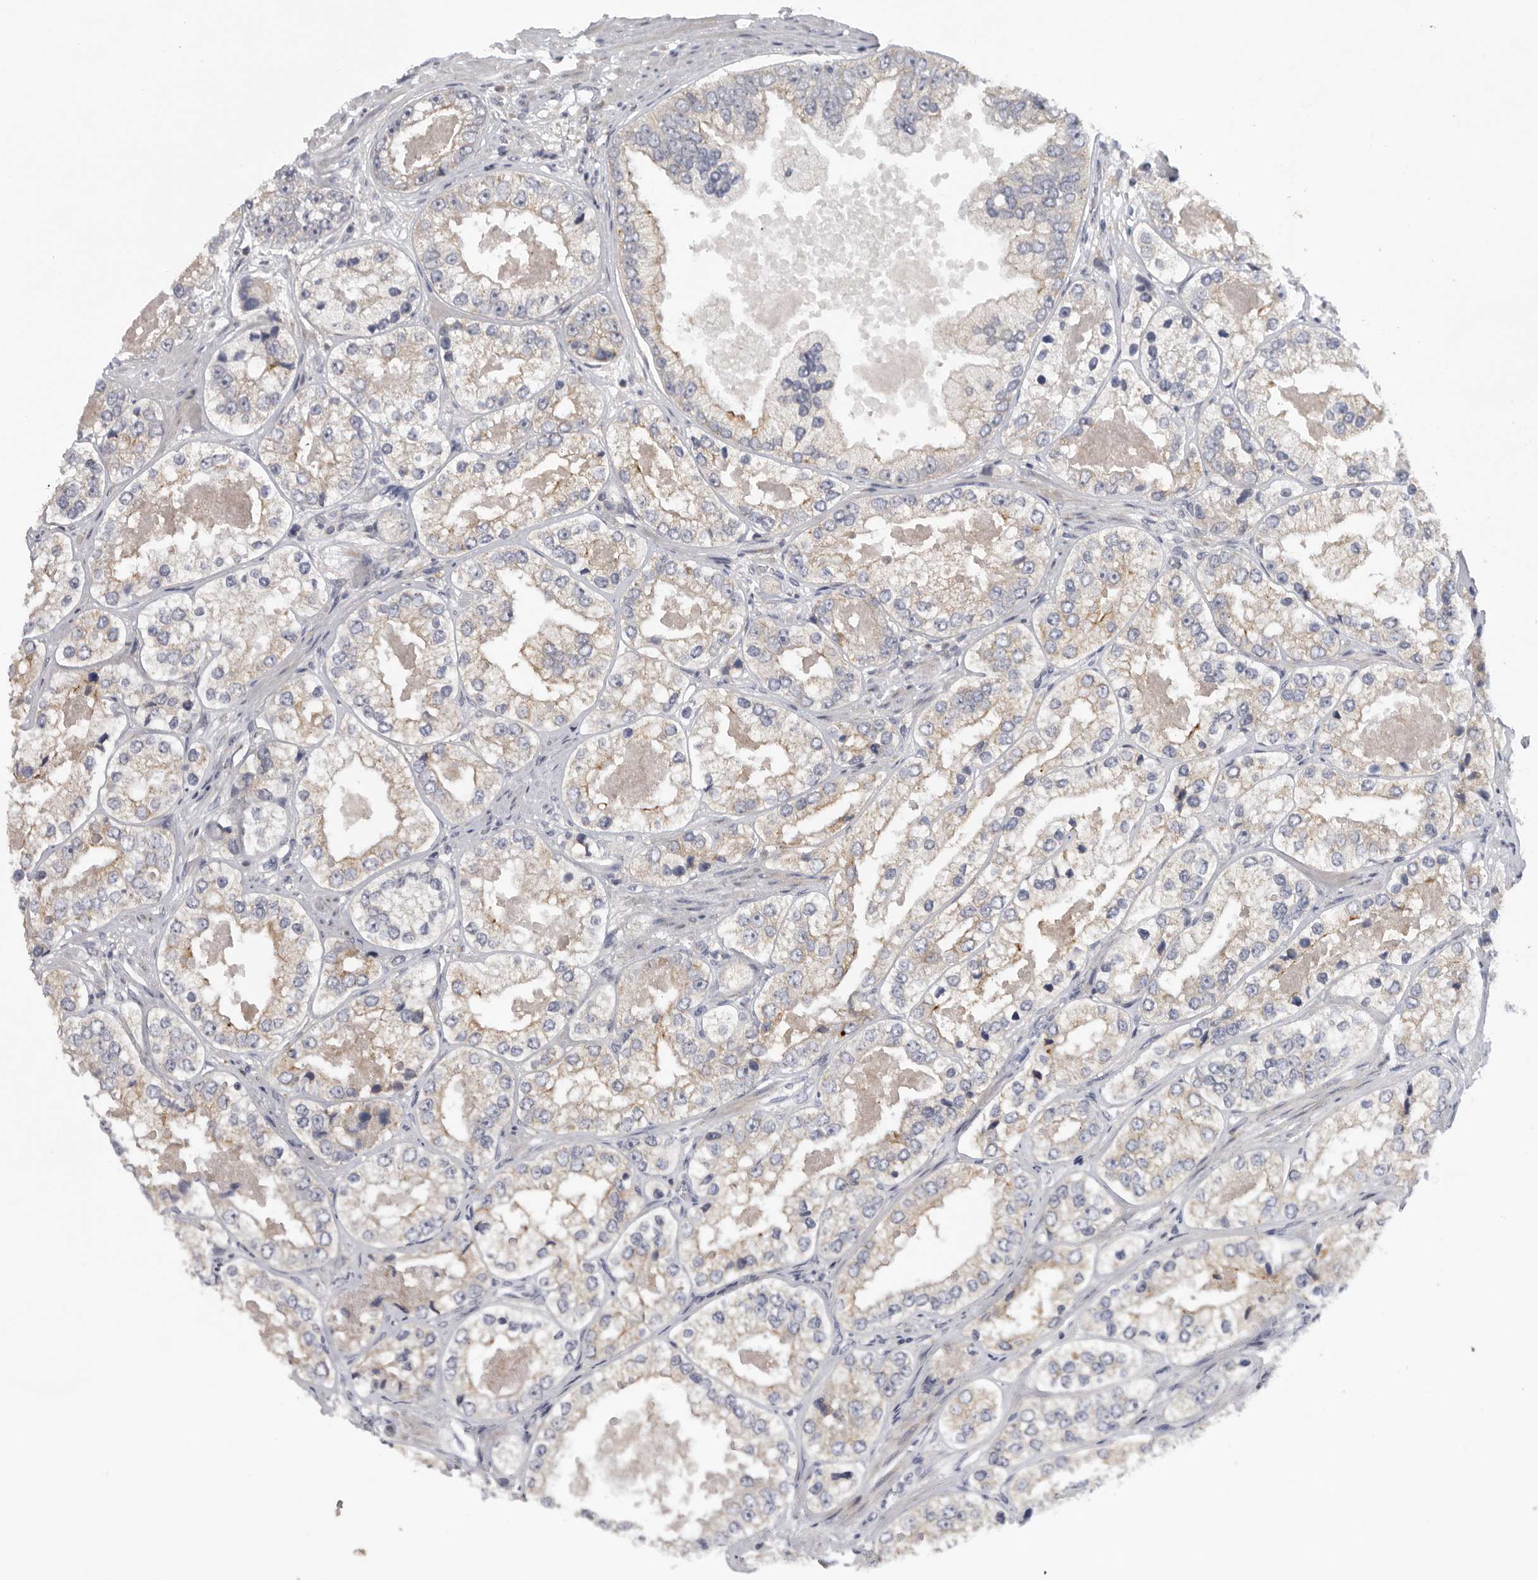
{"staining": {"intensity": "moderate", "quantity": "25%-75%", "location": "cytoplasmic/membranous"}, "tissue": "prostate cancer", "cell_type": "Tumor cells", "image_type": "cancer", "snomed": [{"axis": "morphology", "description": "Adenocarcinoma, High grade"}, {"axis": "topography", "description": "Prostate"}], "caption": "Immunohistochemistry (IHC) (DAB) staining of human prostate cancer (adenocarcinoma (high-grade)) exhibits moderate cytoplasmic/membranous protein expression in approximately 25%-75% of tumor cells. Nuclei are stained in blue.", "gene": "USP24", "patient": {"sex": "male", "age": 61}}